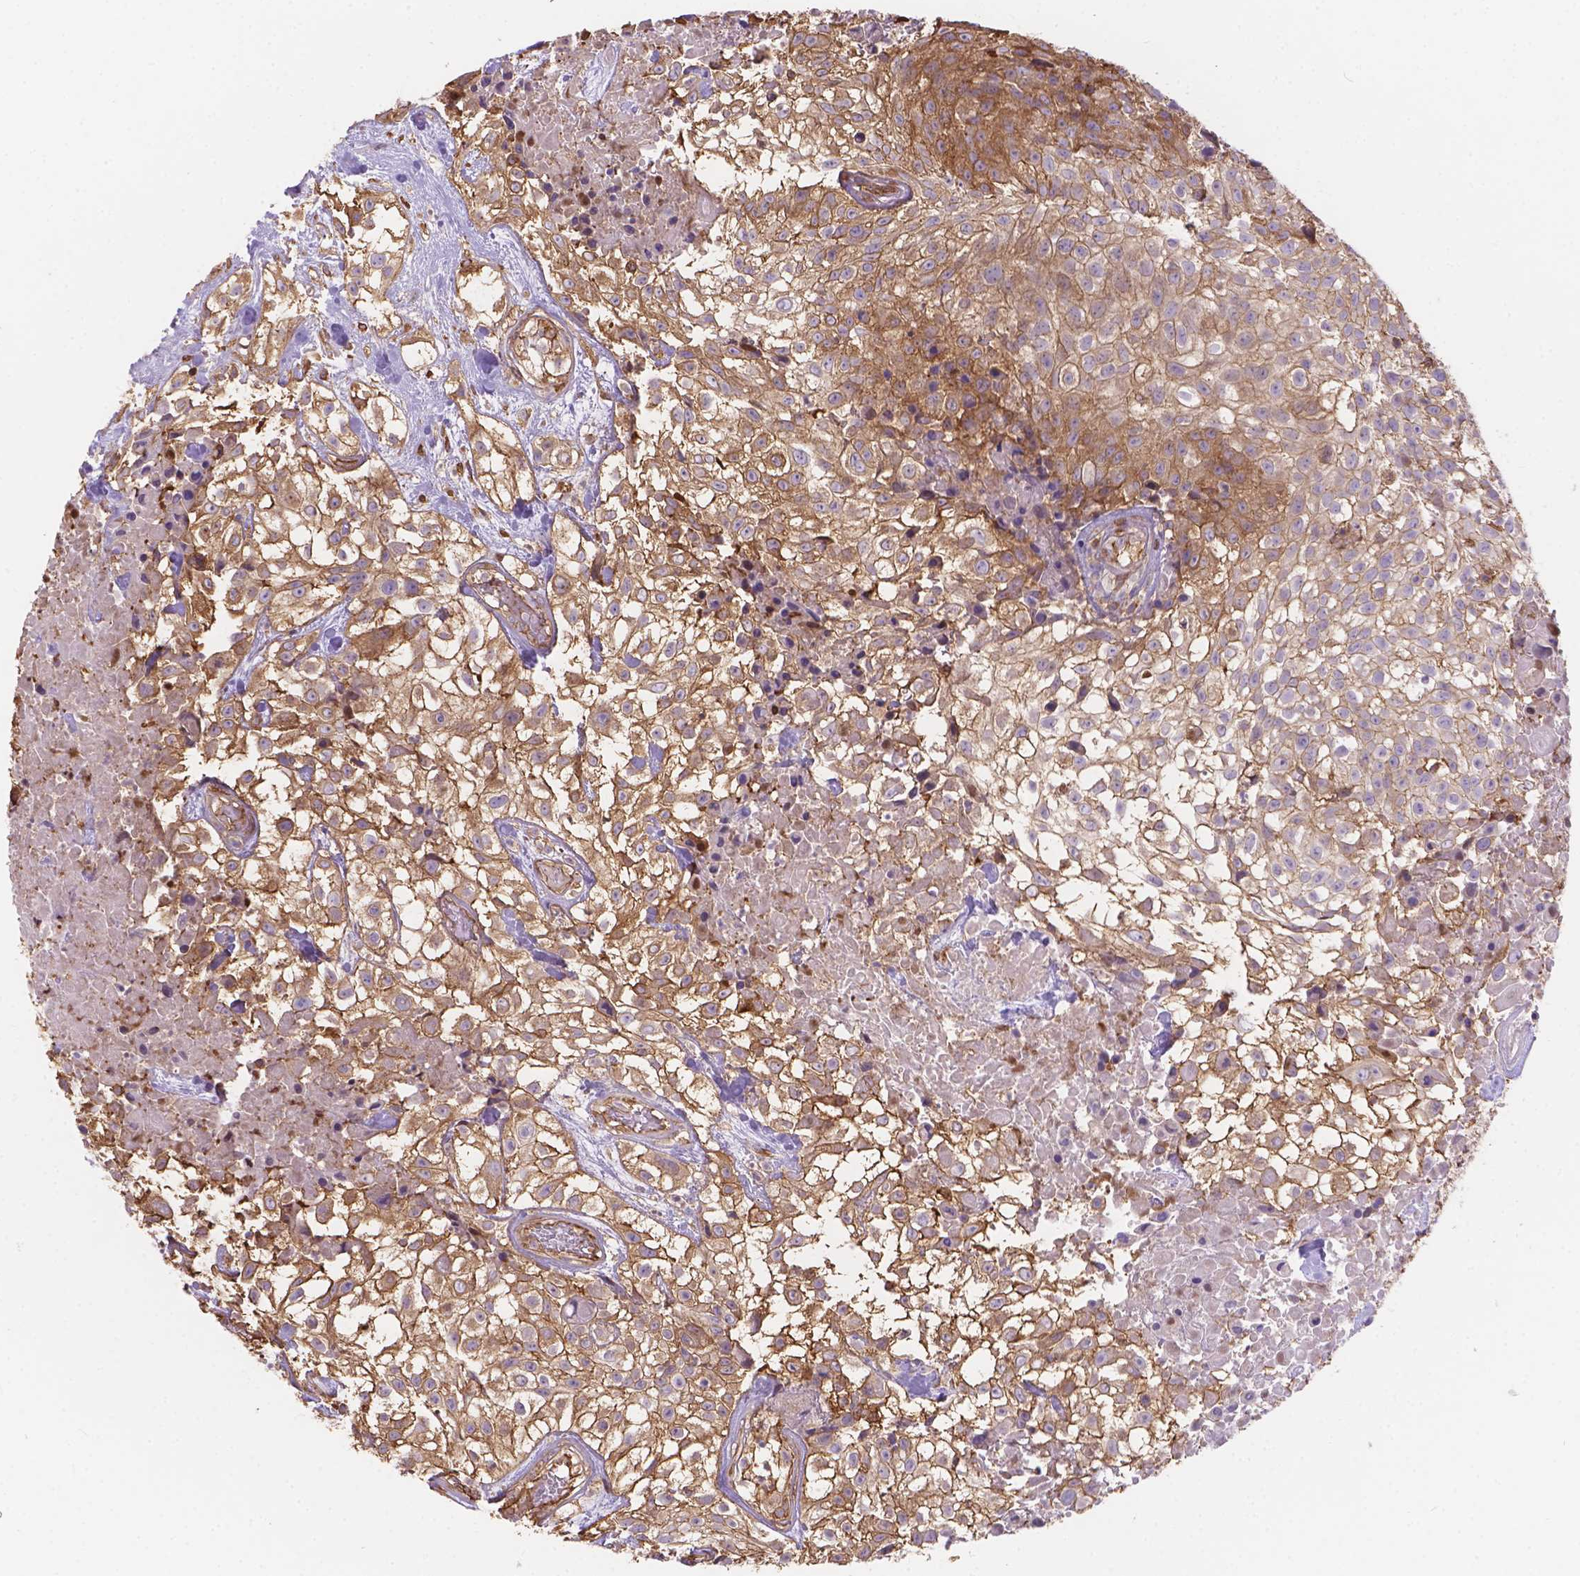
{"staining": {"intensity": "moderate", "quantity": ">75%", "location": "cytoplasmic/membranous"}, "tissue": "urothelial cancer", "cell_type": "Tumor cells", "image_type": "cancer", "snomed": [{"axis": "morphology", "description": "Urothelial carcinoma, High grade"}, {"axis": "topography", "description": "Urinary bladder"}], "caption": "High-magnification brightfield microscopy of urothelial cancer stained with DAB (3,3'-diaminobenzidine) (brown) and counterstained with hematoxylin (blue). tumor cells exhibit moderate cytoplasmic/membranous positivity is identified in approximately>75% of cells.", "gene": "DMWD", "patient": {"sex": "male", "age": 56}}